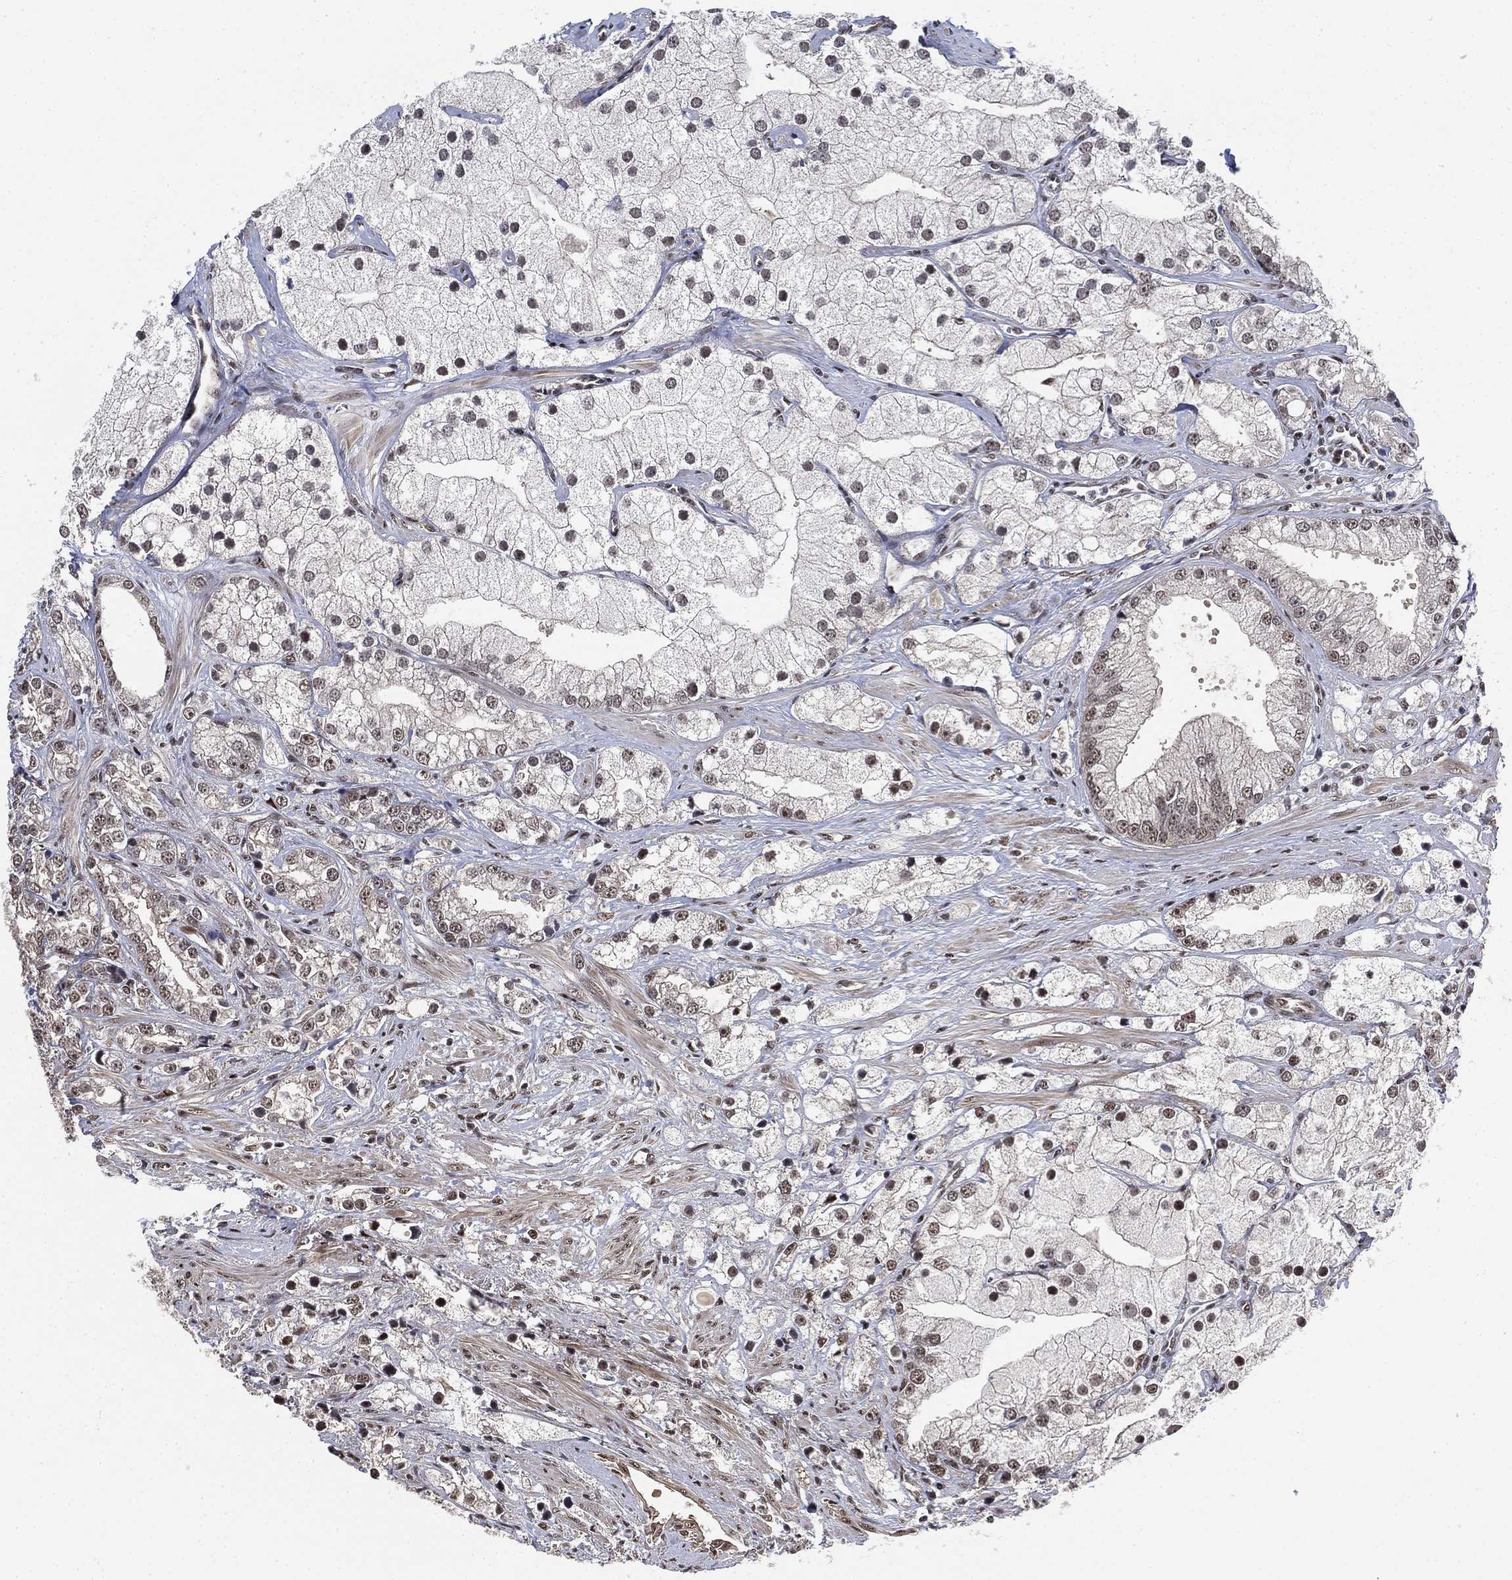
{"staining": {"intensity": "moderate", "quantity": "<25%", "location": "nuclear"}, "tissue": "prostate cancer", "cell_type": "Tumor cells", "image_type": "cancer", "snomed": [{"axis": "morphology", "description": "Adenocarcinoma, NOS"}, {"axis": "topography", "description": "Prostate and seminal vesicle, NOS"}, {"axis": "topography", "description": "Prostate"}], "caption": "Immunohistochemistry (IHC) staining of adenocarcinoma (prostate), which shows low levels of moderate nuclear expression in about <25% of tumor cells indicating moderate nuclear protein staining. The staining was performed using DAB (brown) for protein detection and nuclei were counterstained in hematoxylin (blue).", "gene": "ZSCAN30", "patient": {"sex": "male", "age": 79}}